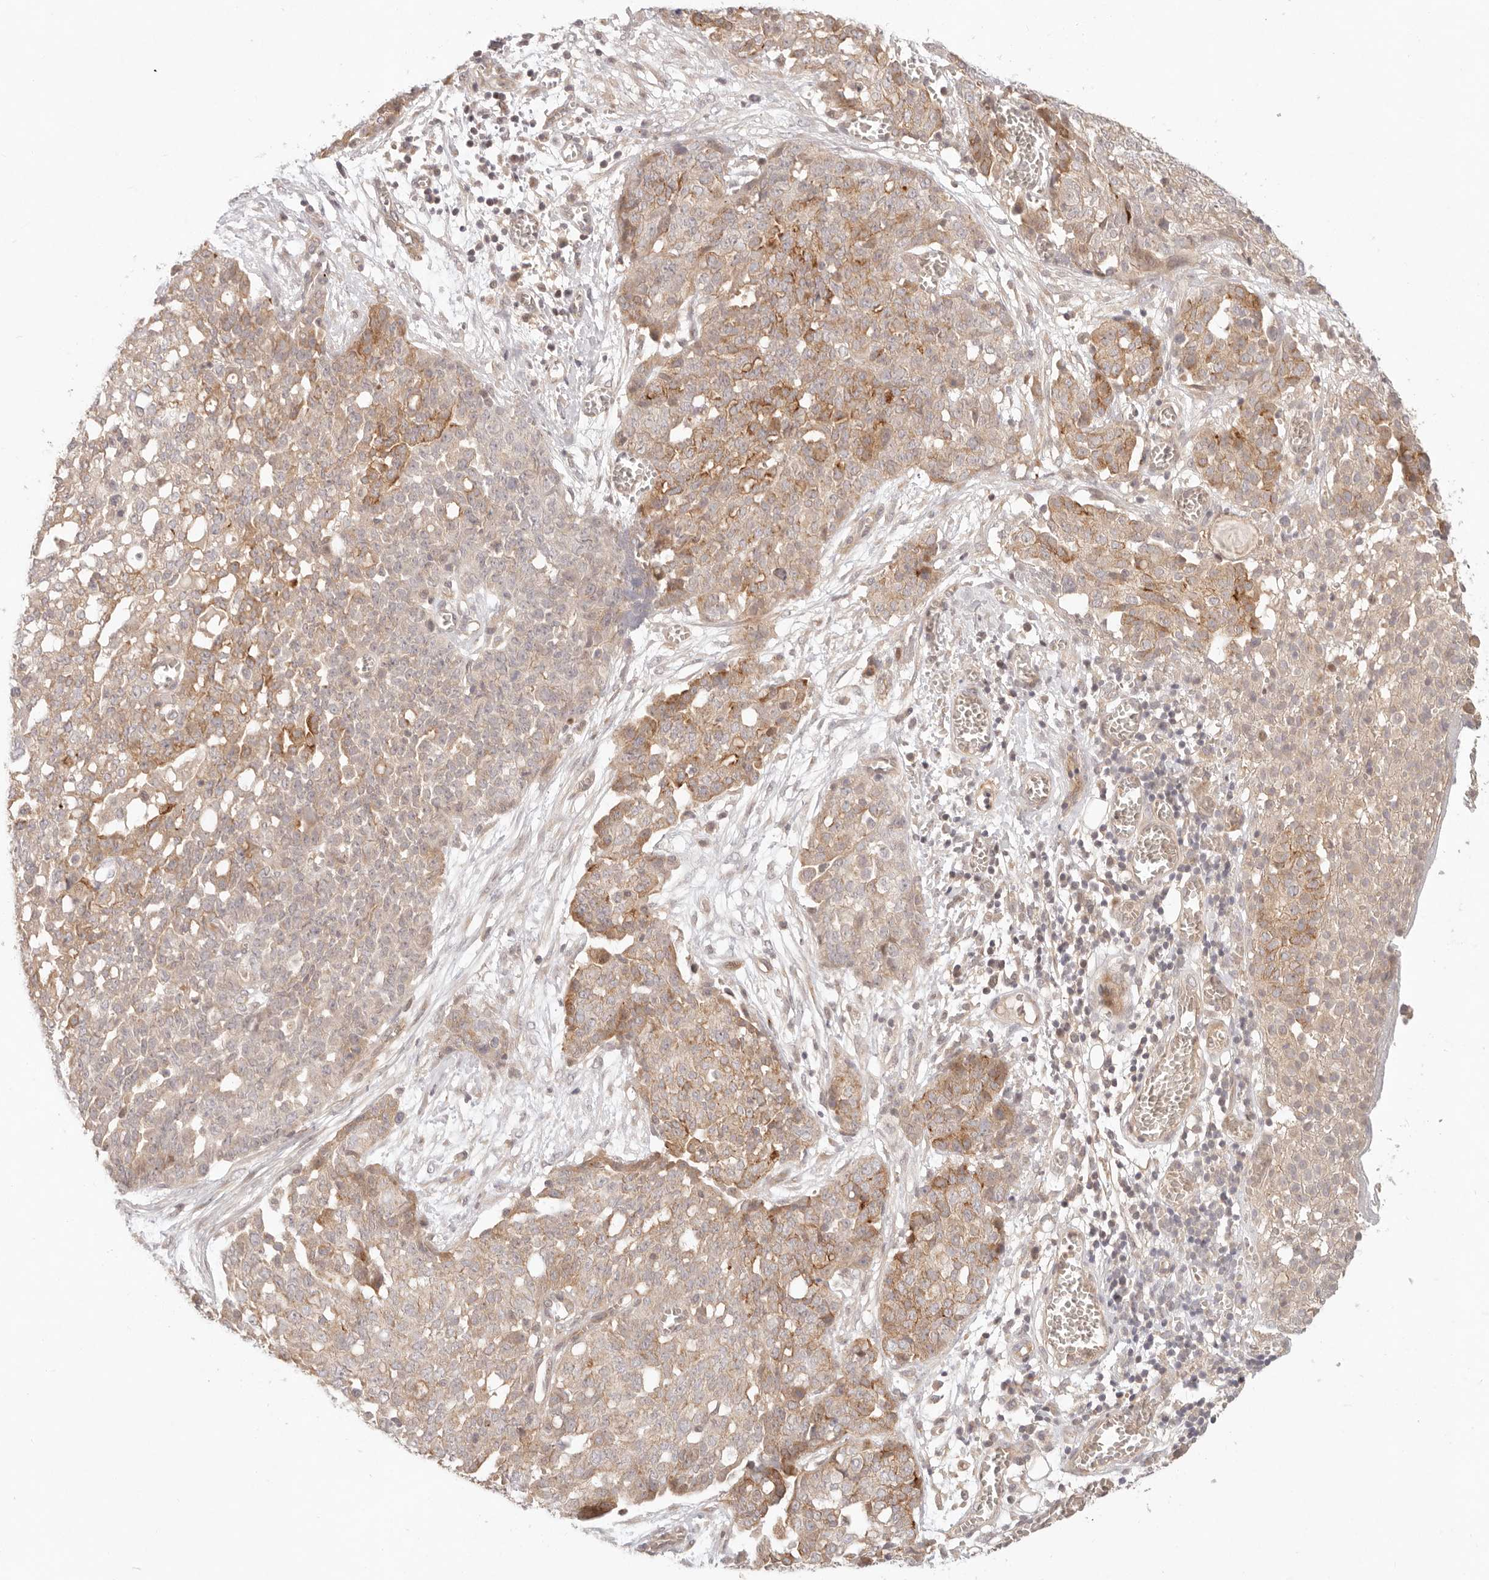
{"staining": {"intensity": "moderate", "quantity": ">75%", "location": "cytoplasmic/membranous"}, "tissue": "ovarian cancer", "cell_type": "Tumor cells", "image_type": "cancer", "snomed": [{"axis": "morphology", "description": "Cystadenocarcinoma, serous, NOS"}, {"axis": "topography", "description": "Soft tissue"}, {"axis": "topography", "description": "Ovary"}], "caption": "Immunohistochemistry (IHC) photomicrograph of human serous cystadenocarcinoma (ovarian) stained for a protein (brown), which shows medium levels of moderate cytoplasmic/membranous expression in about >75% of tumor cells.", "gene": "PPP1R3B", "patient": {"sex": "female", "age": 57}}